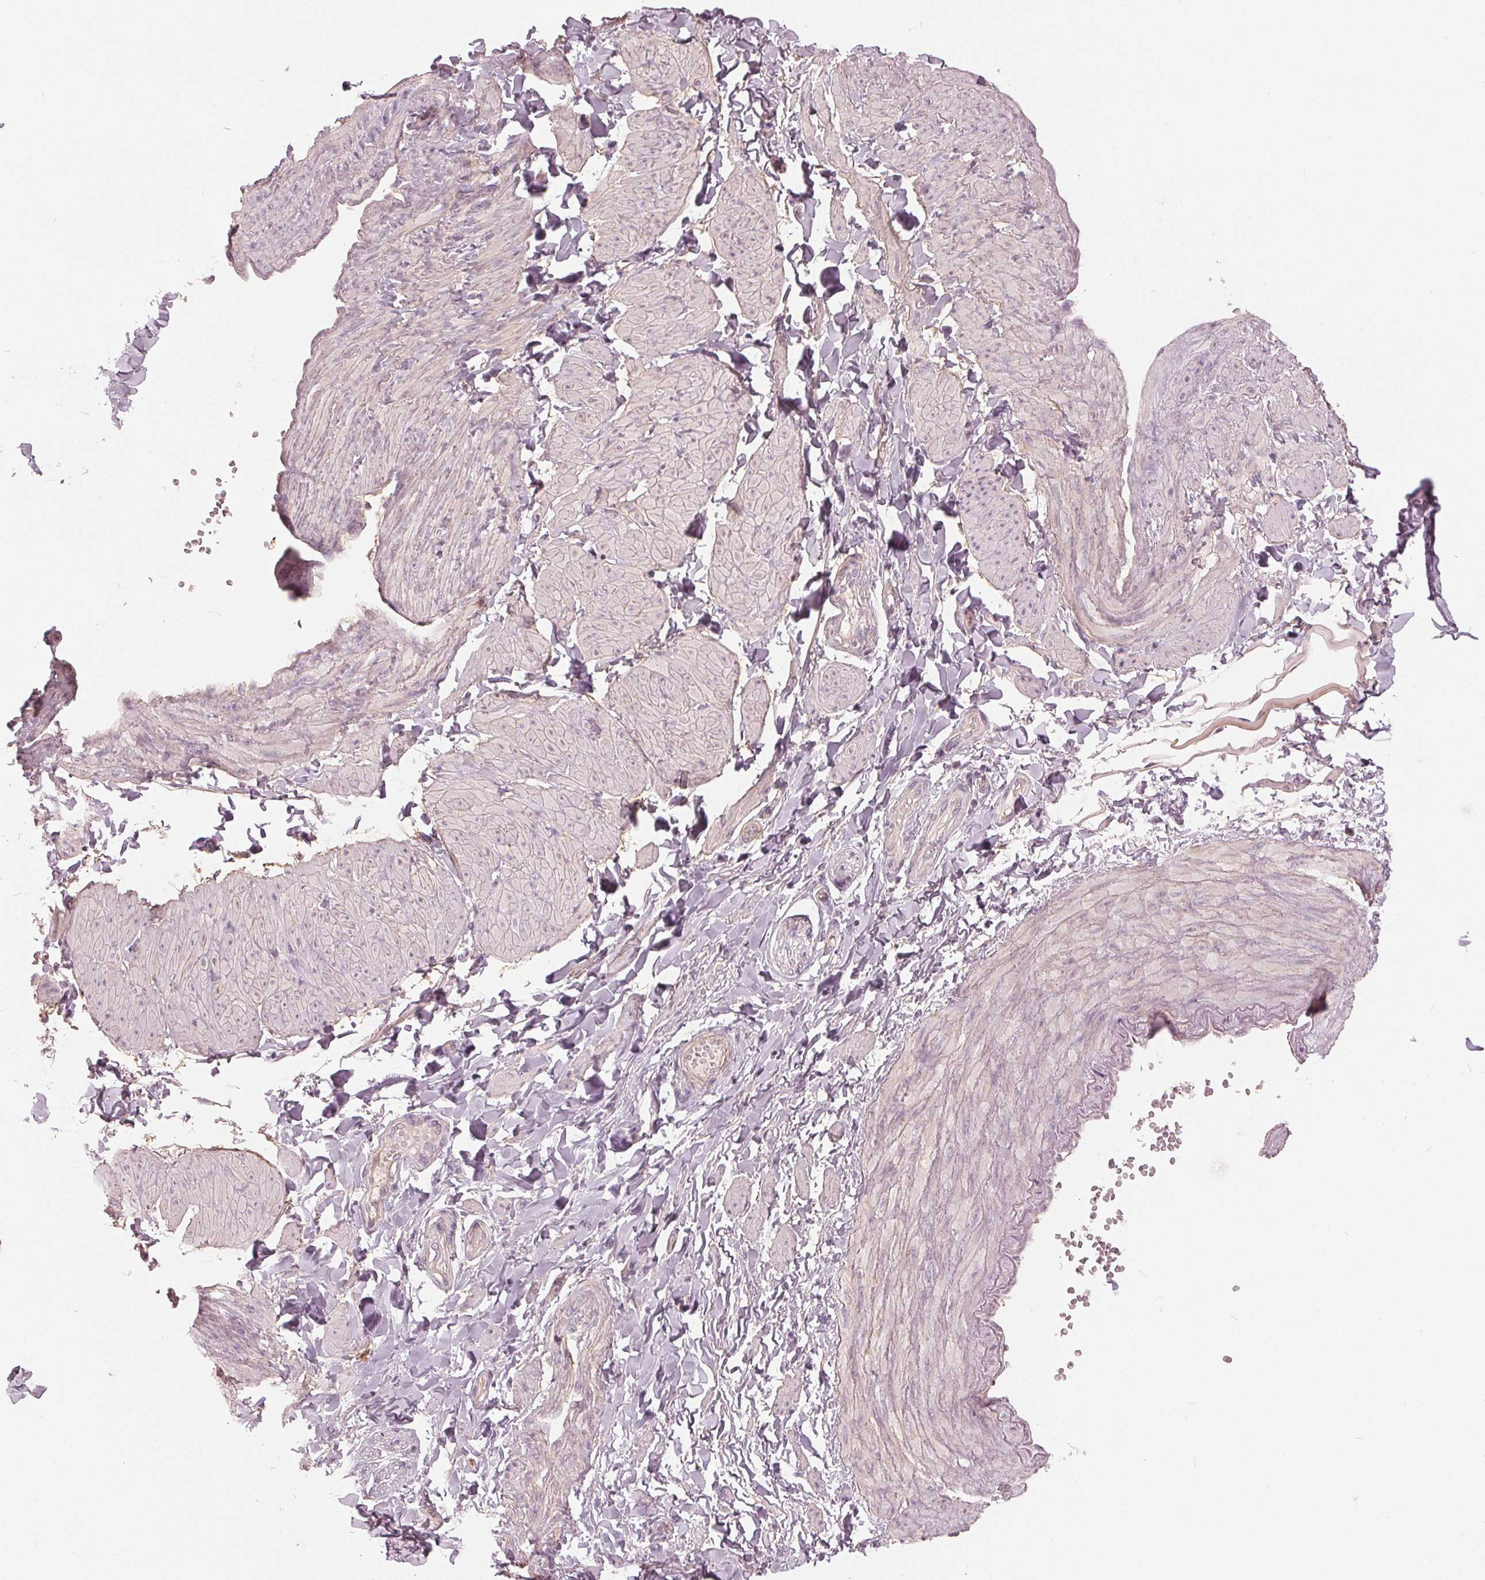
{"staining": {"intensity": "negative", "quantity": "none", "location": "none"}, "tissue": "adipose tissue", "cell_type": "Adipocytes", "image_type": "normal", "snomed": [{"axis": "morphology", "description": "Normal tissue, NOS"}, {"axis": "topography", "description": "Epididymis"}, {"axis": "topography", "description": "Peripheral nerve tissue"}], "caption": "IHC micrograph of normal adipose tissue: human adipose tissue stained with DAB demonstrates no significant protein staining in adipocytes. The staining is performed using DAB (3,3'-diaminobenzidine) brown chromogen with nuclei counter-stained in using hematoxylin.", "gene": "KLK13", "patient": {"sex": "male", "age": 32}}